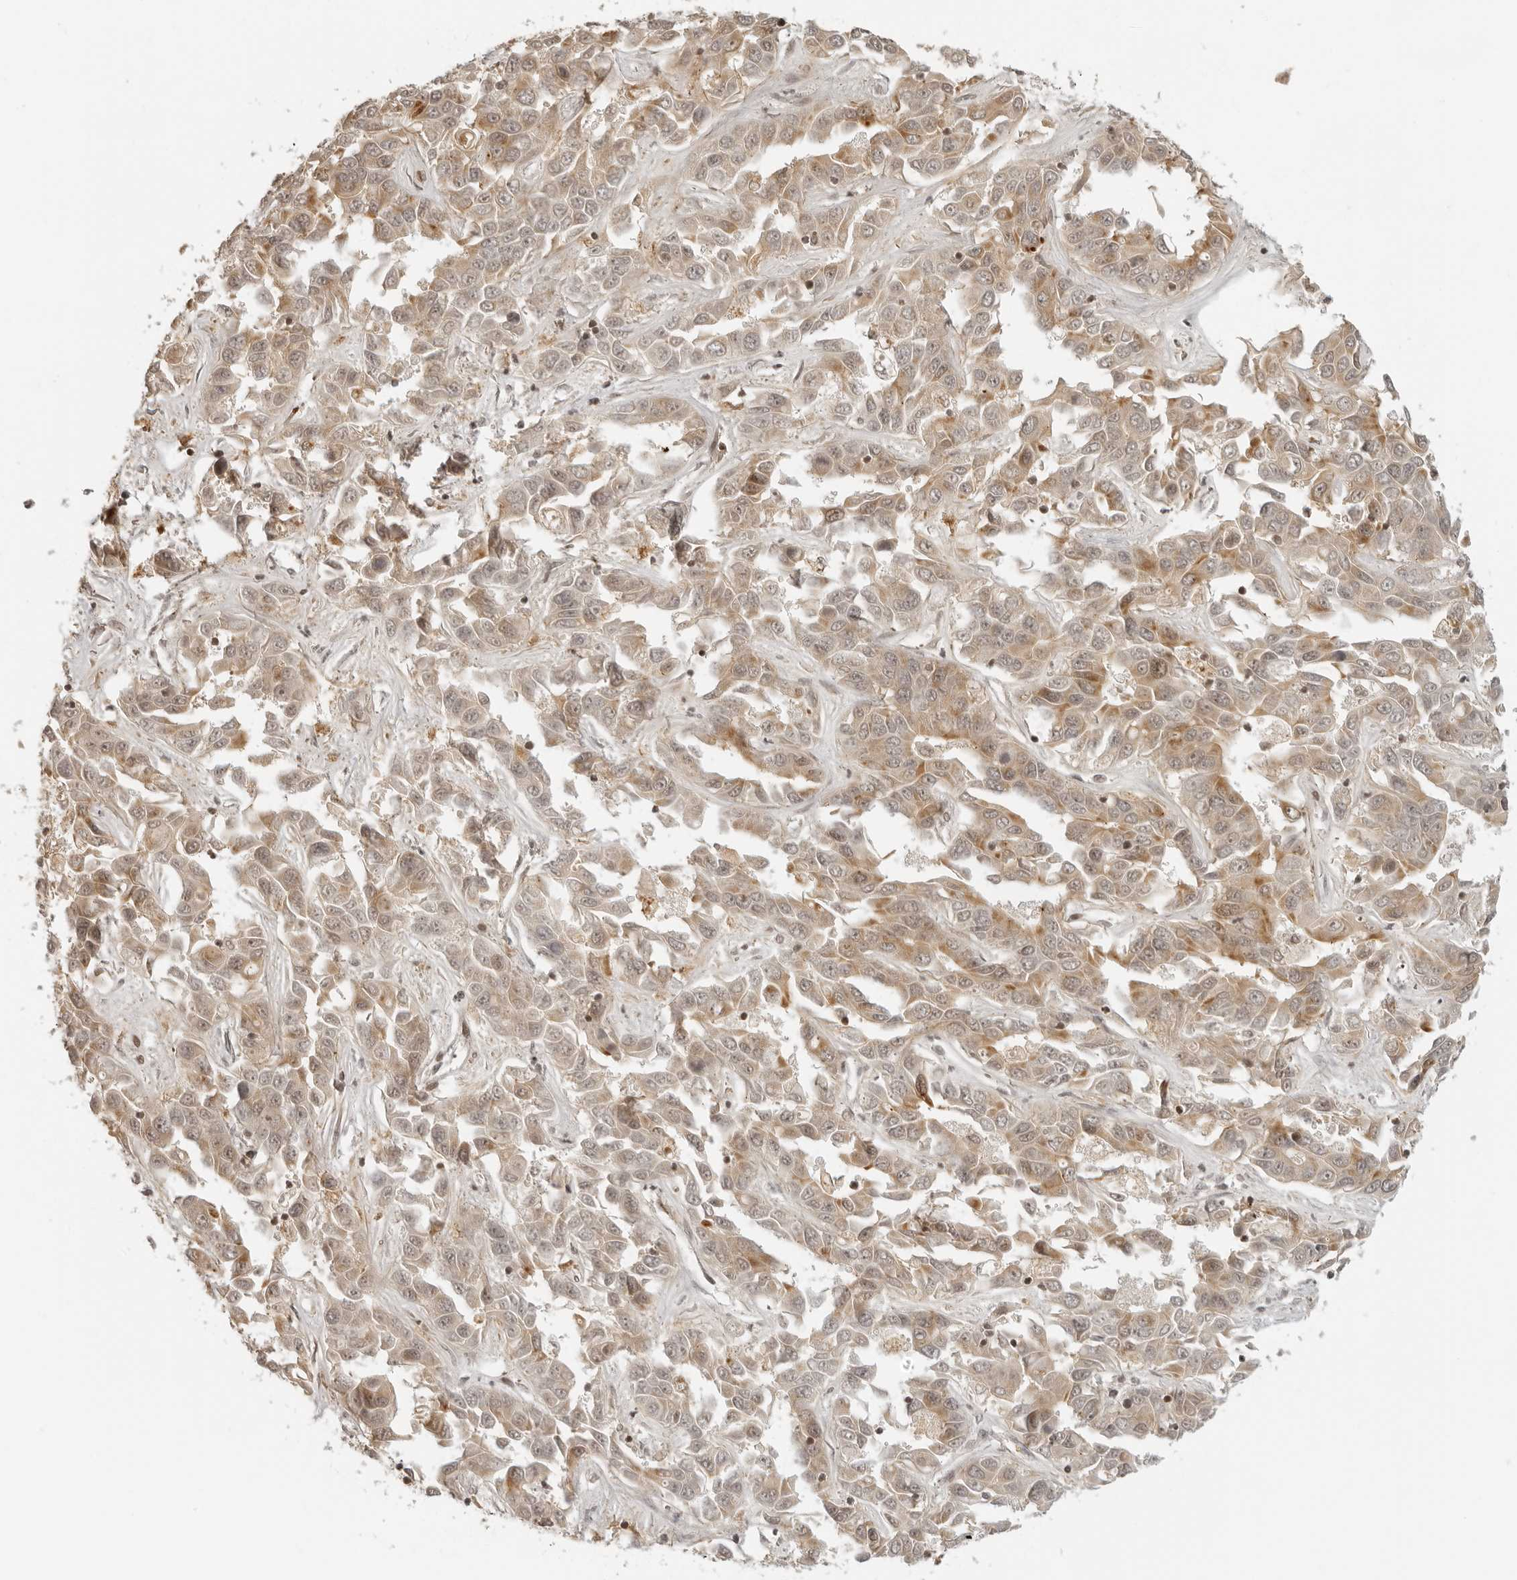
{"staining": {"intensity": "moderate", "quantity": ">75%", "location": "cytoplasmic/membranous"}, "tissue": "liver cancer", "cell_type": "Tumor cells", "image_type": "cancer", "snomed": [{"axis": "morphology", "description": "Cholangiocarcinoma"}, {"axis": "topography", "description": "Liver"}], "caption": "Liver cancer stained with a protein marker demonstrates moderate staining in tumor cells.", "gene": "ZNF407", "patient": {"sex": "female", "age": 52}}